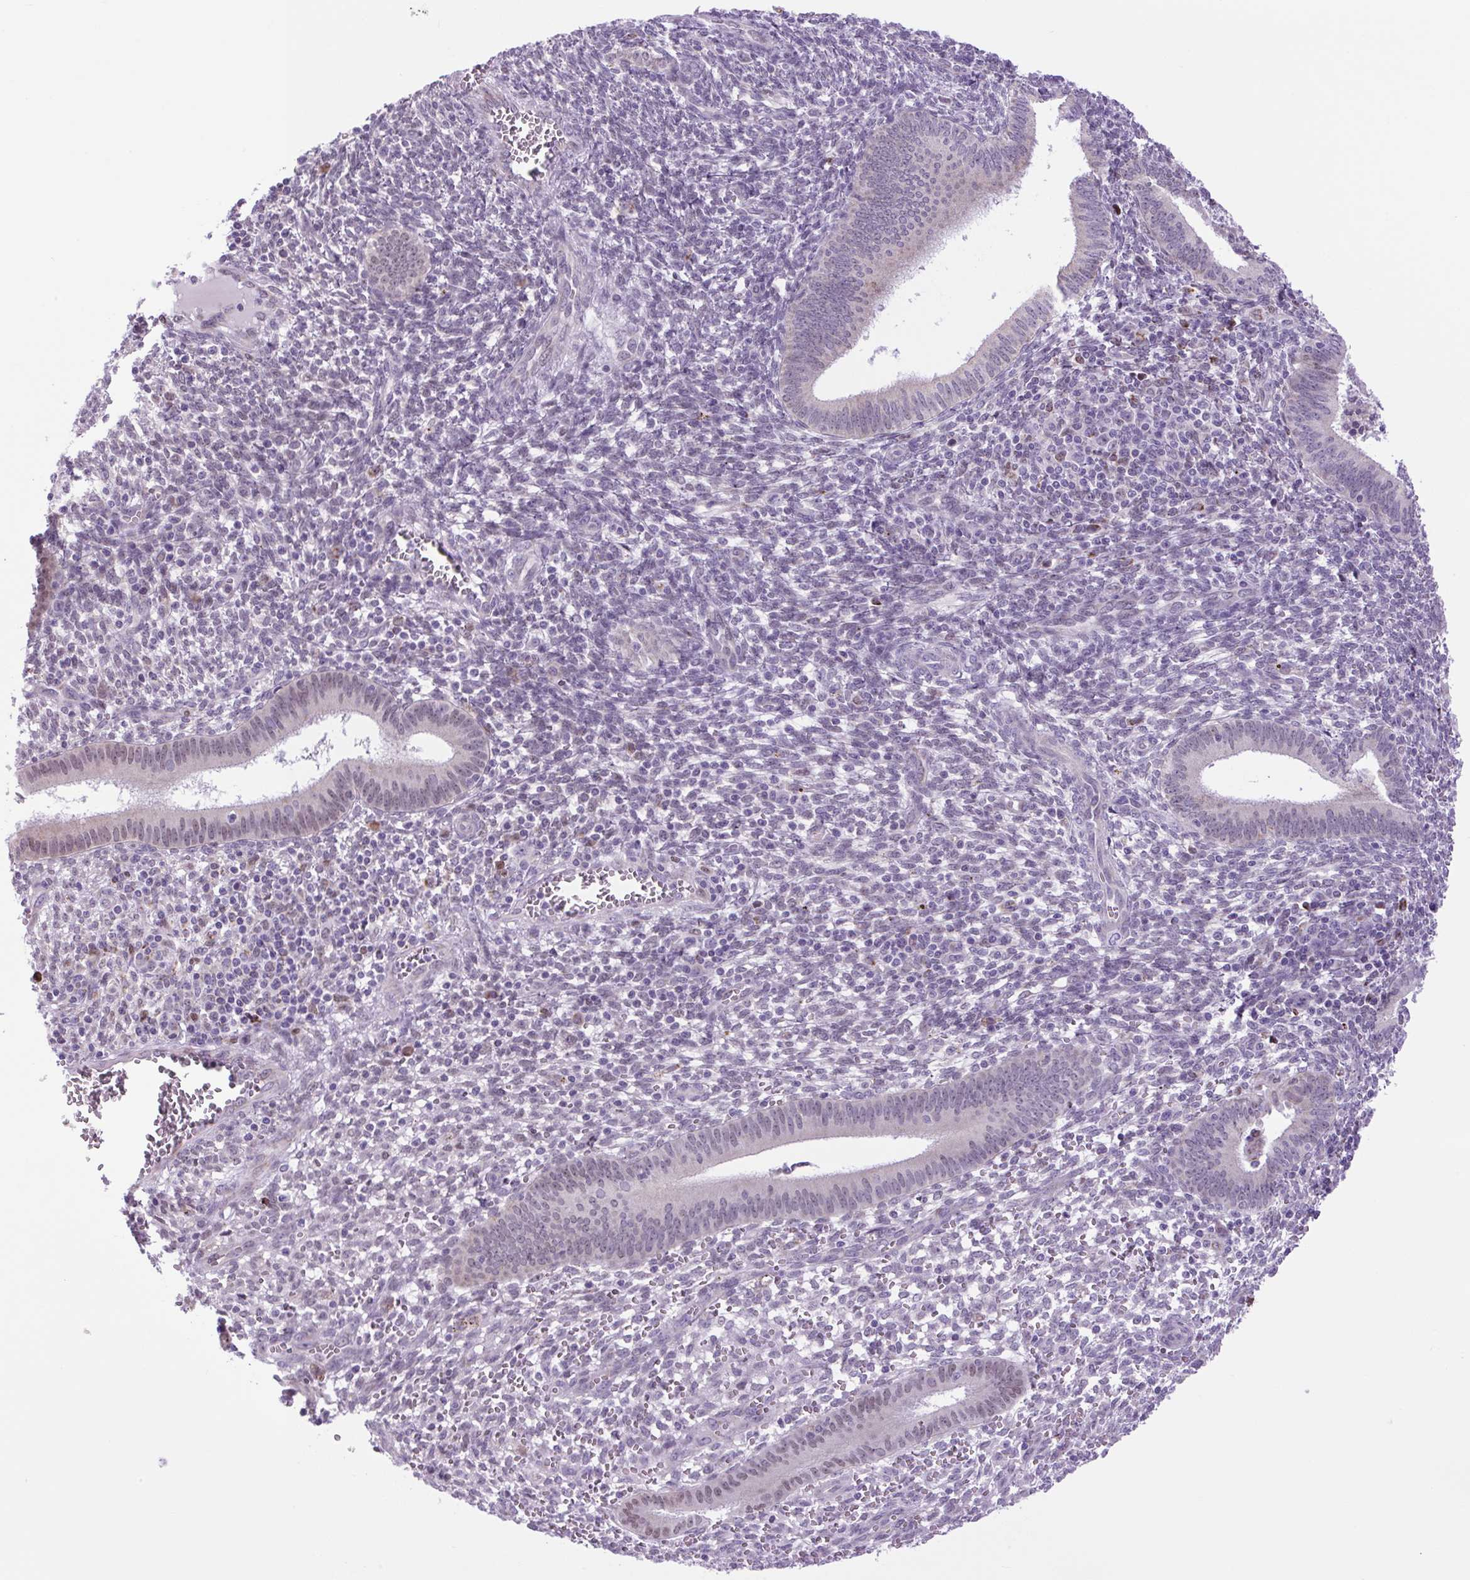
{"staining": {"intensity": "negative", "quantity": "none", "location": "none"}, "tissue": "endometrium", "cell_type": "Cells in endometrial stroma", "image_type": "normal", "snomed": [{"axis": "morphology", "description": "Normal tissue, NOS"}, {"axis": "topography", "description": "Endometrium"}], "caption": "Immunohistochemical staining of unremarkable endometrium demonstrates no significant positivity in cells in endometrial stroma.", "gene": "SCO2", "patient": {"sex": "female", "age": 41}}